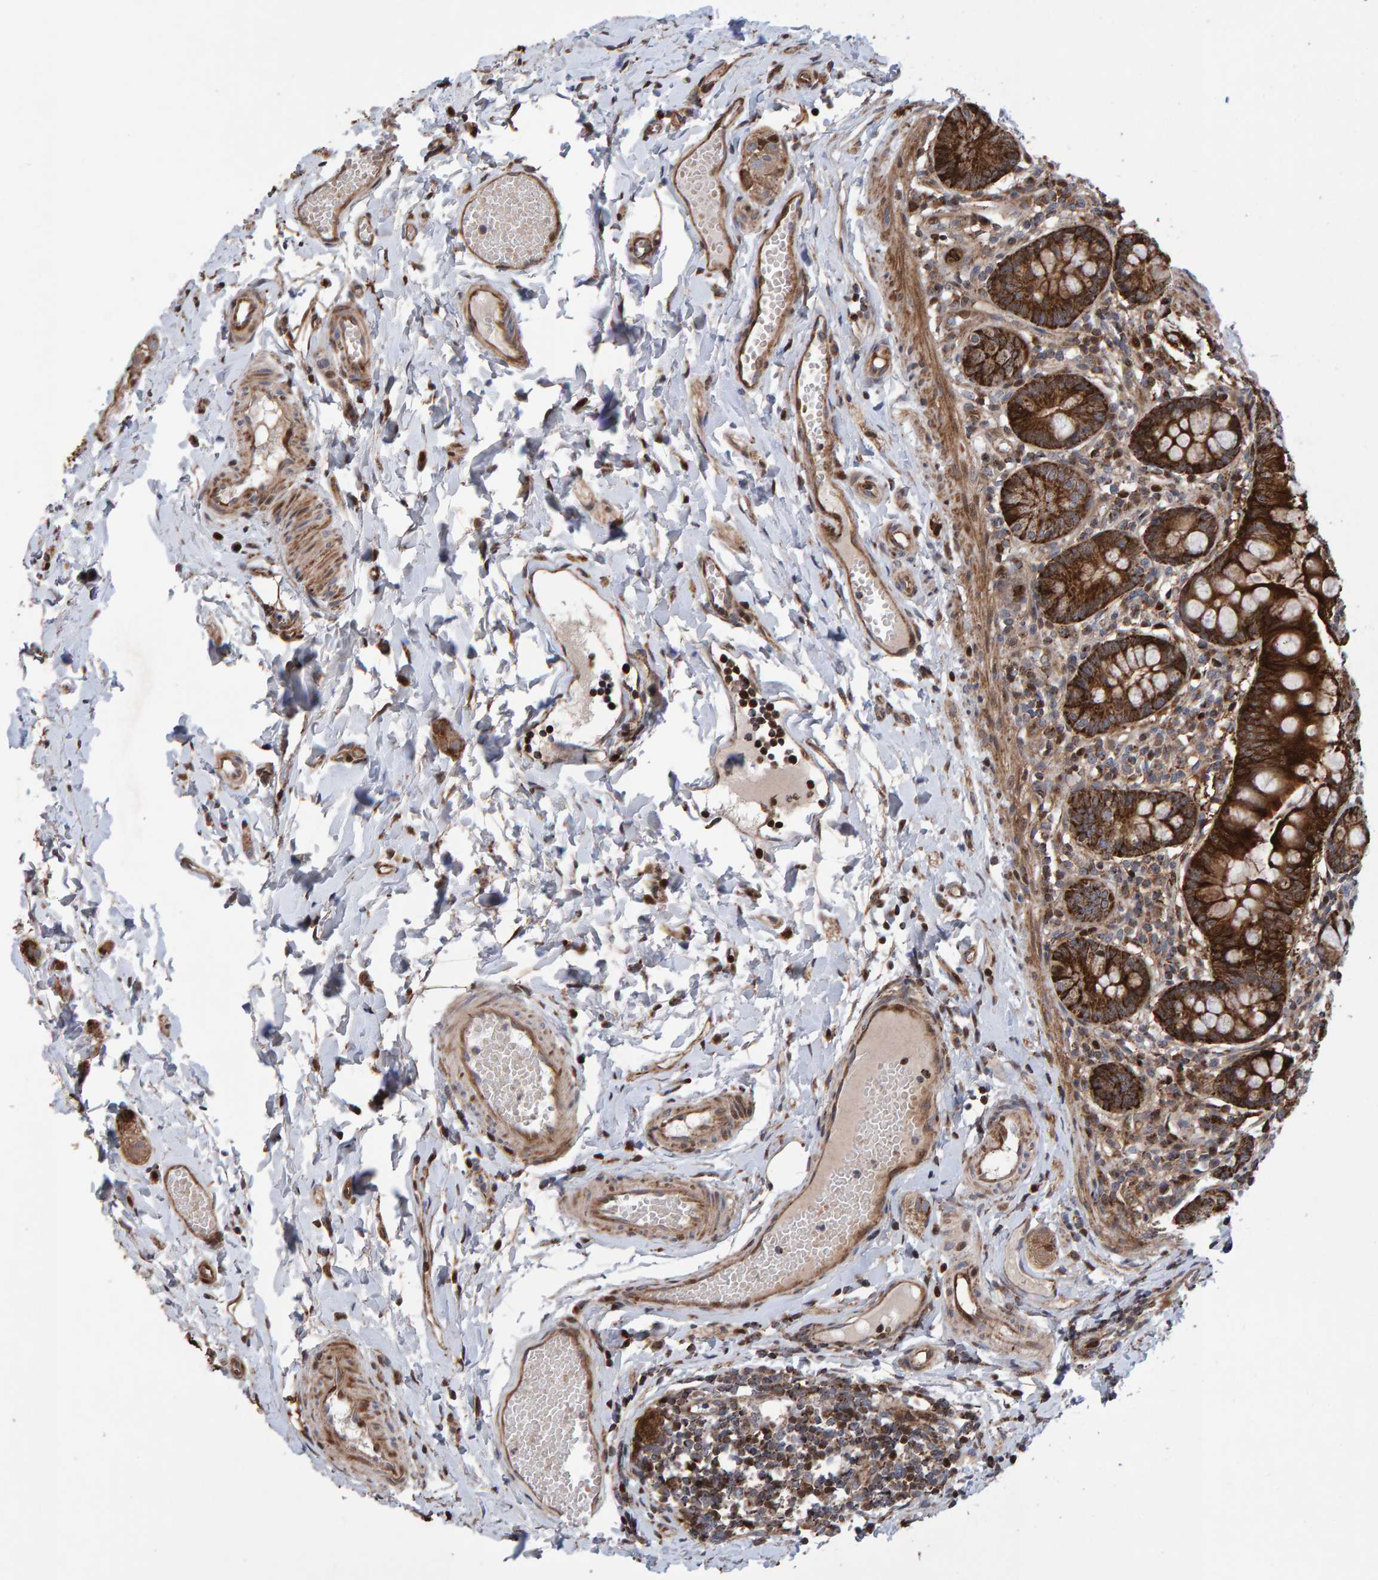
{"staining": {"intensity": "strong", "quantity": ">75%", "location": "cytoplasmic/membranous"}, "tissue": "small intestine", "cell_type": "Glandular cells", "image_type": "normal", "snomed": [{"axis": "morphology", "description": "Normal tissue, NOS"}, {"axis": "topography", "description": "Small intestine"}], "caption": "This image exhibits benign small intestine stained with immunohistochemistry (IHC) to label a protein in brown. The cytoplasmic/membranous of glandular cells show strong positivity for the protein. Nuclei are counter-stained blue.", "gene": "PECR", "patient": {"sex": "male", "age": 7}}